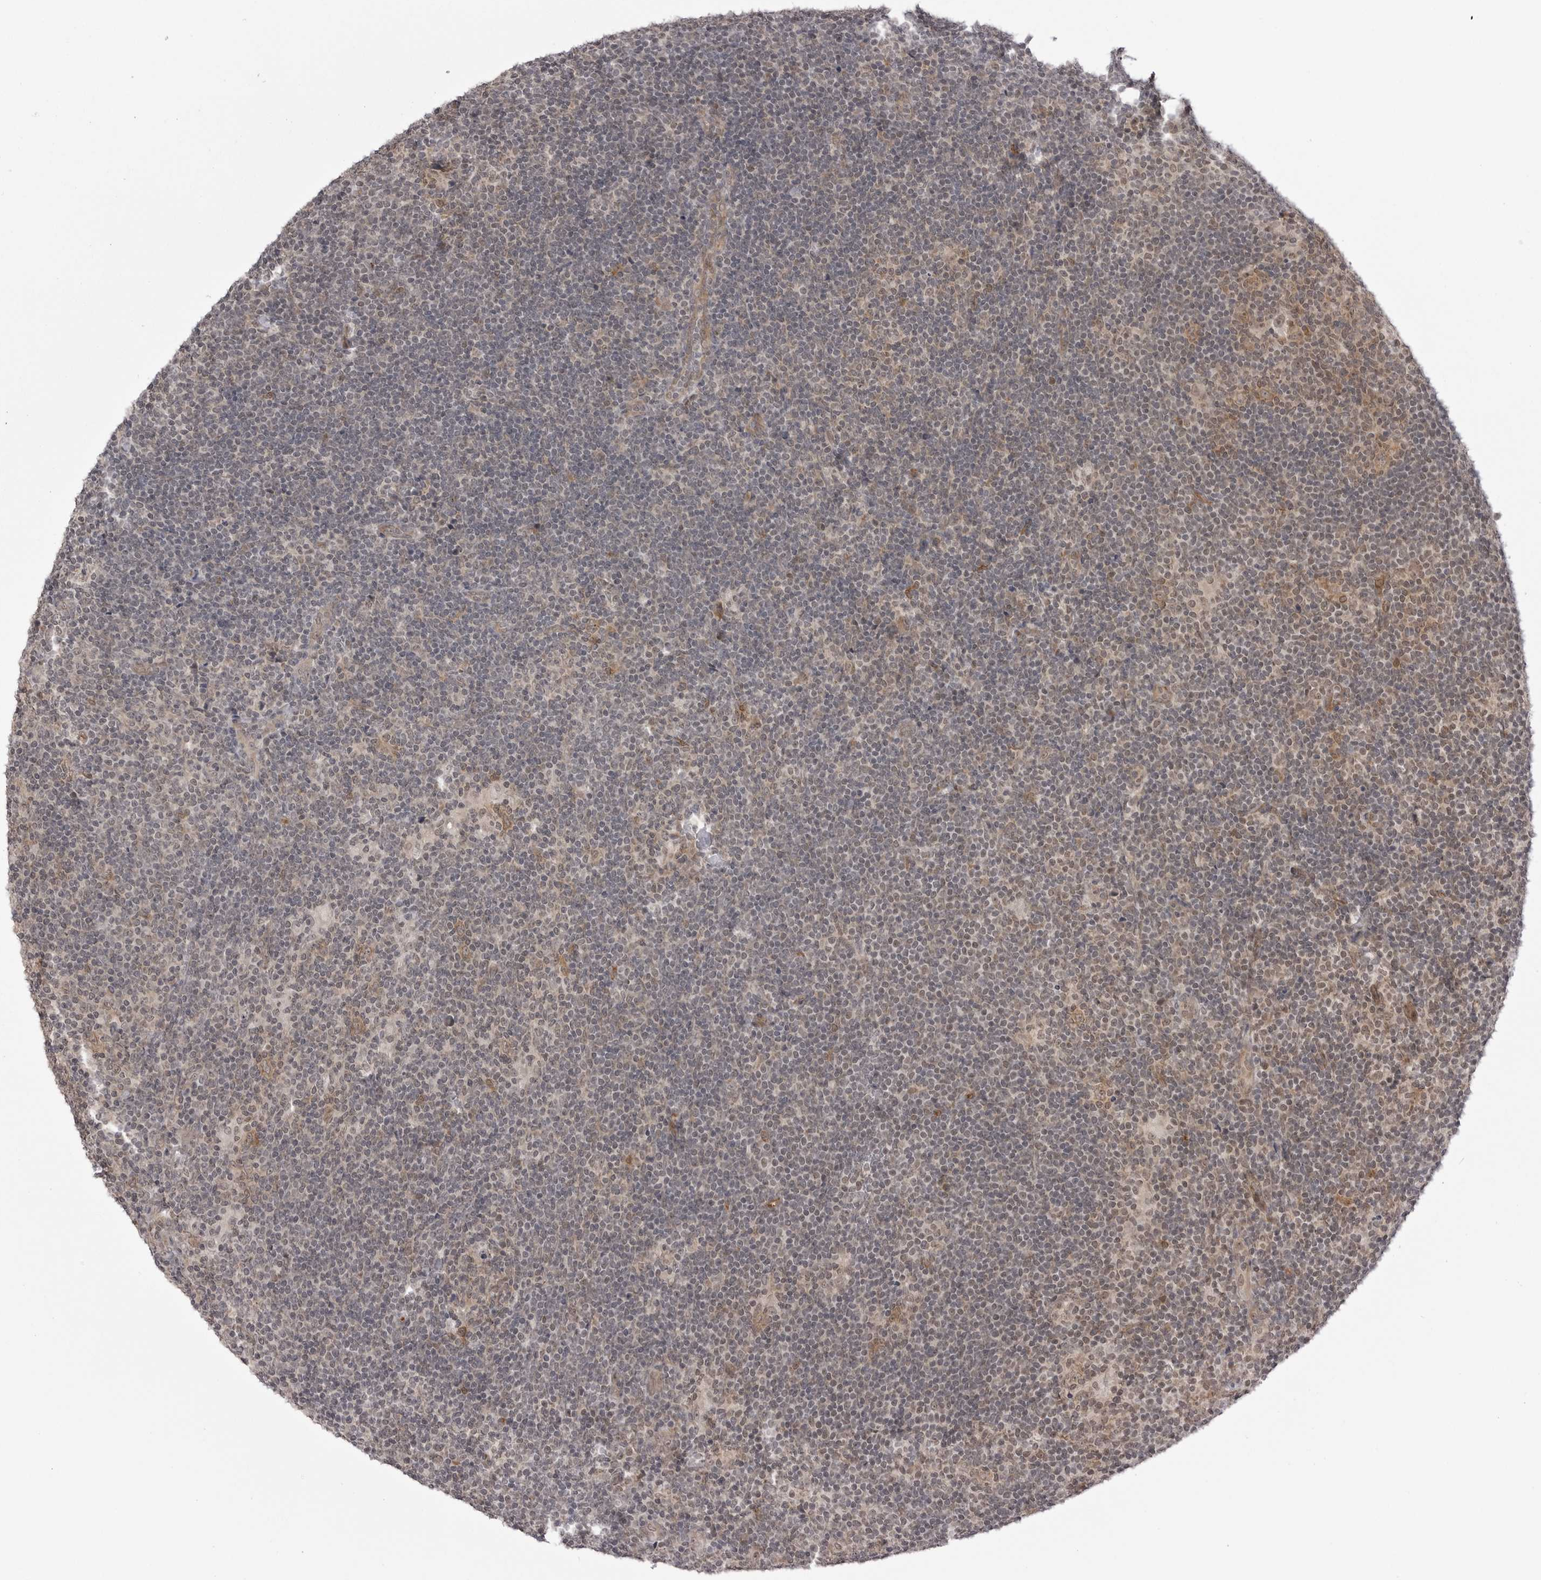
{"staining": {"intensity": "moderate", "quantity": ">75%", "location": "cytoplasmic/membranous"}, "tissue": "lymphoma", "cell_type": "Tumor cells", "image_type": "cancer", "snomed": [{"axis": "morphology", "description": "Hodgkin's disease, NOS"}, {"axis": "topography", "description": "Lymph node"}], "caption": "Immunohistochemistry (DAB (3,3'-diaminobenzidine)) staining of Hodgkin's disease exhibits moderate cytoplasmic/membranous protein expression in about >75% of tumor cells.", "gene": "SORBS1", "patient": {"sex": "female", "age": 57}}